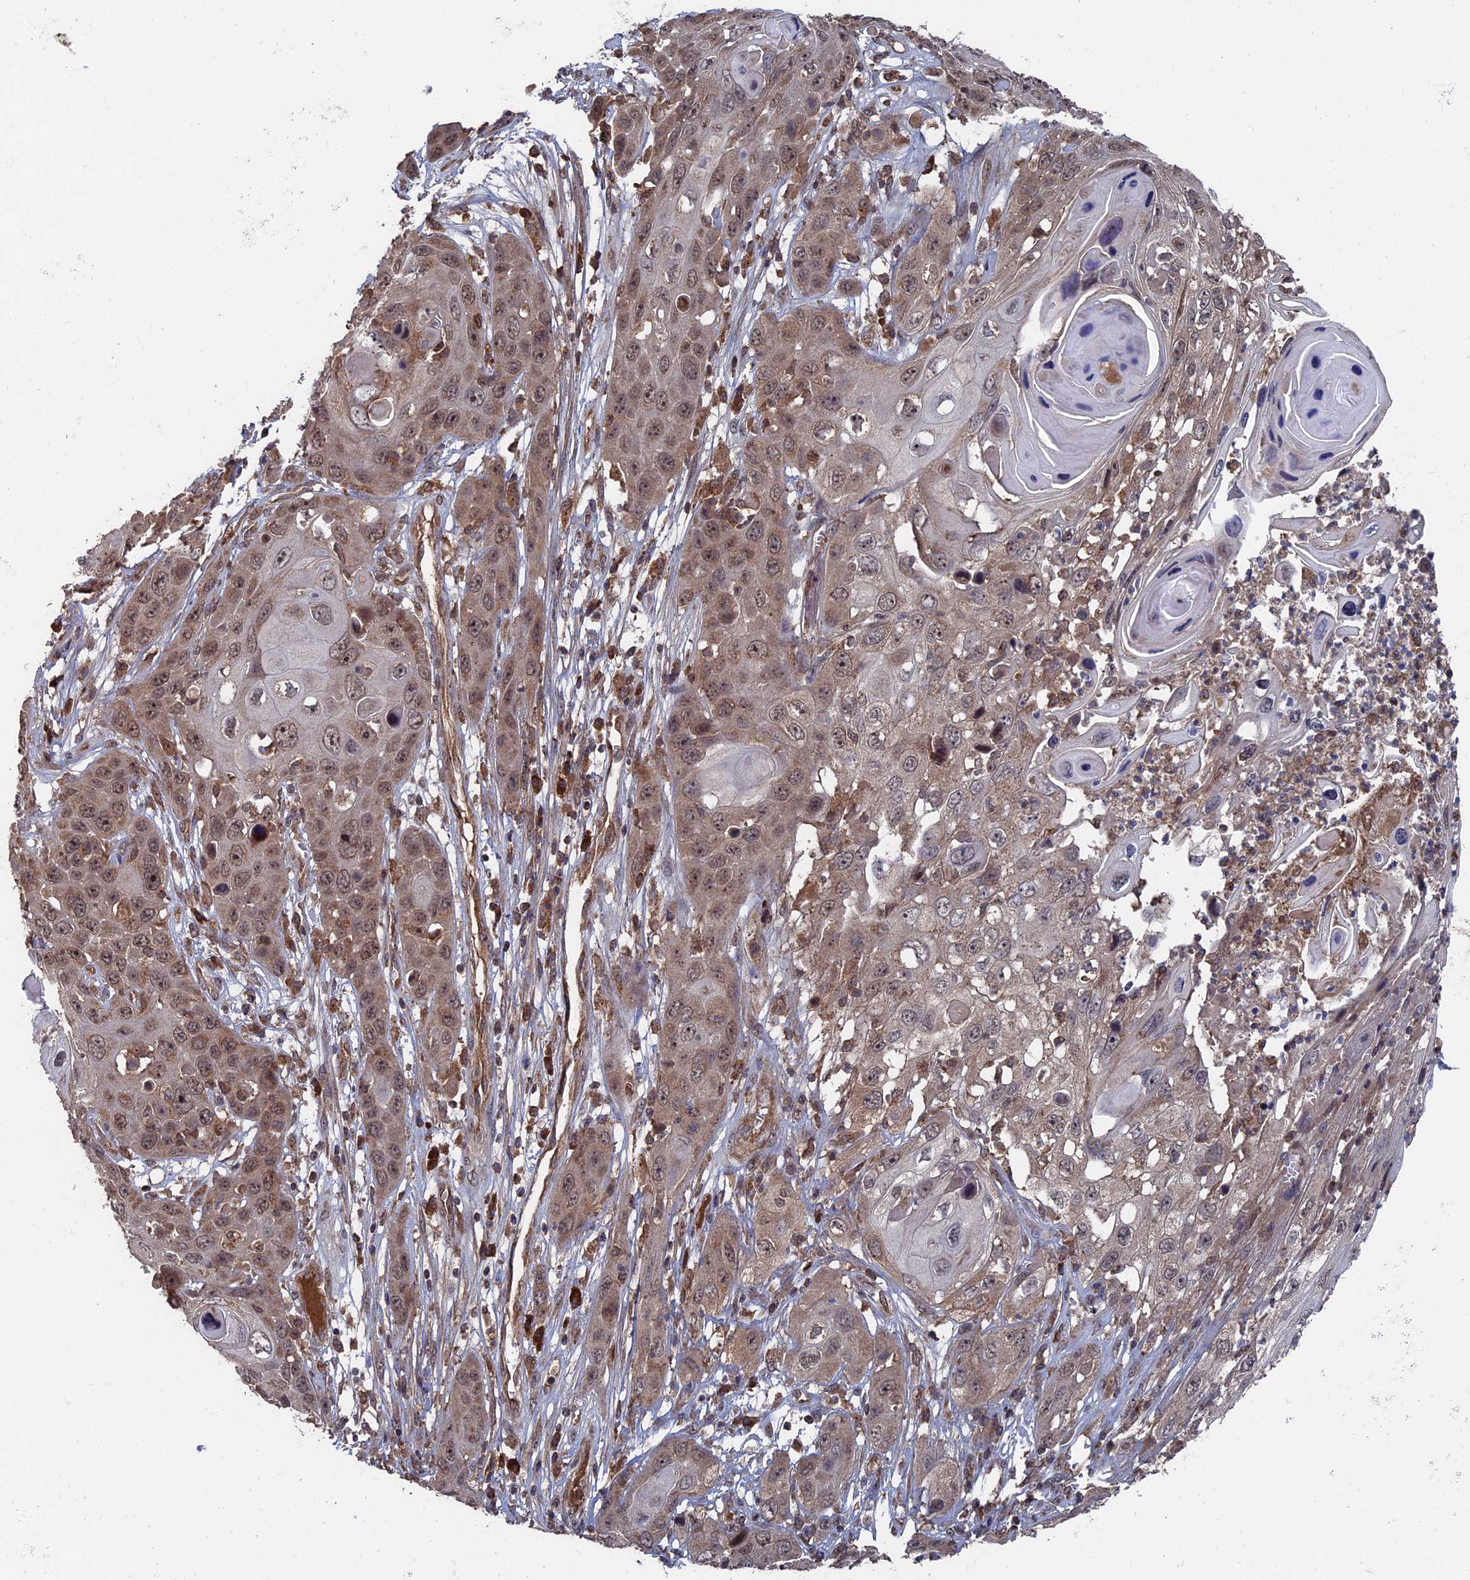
{"staining": {"intensity": "weak", "quantity": ">75%", "location": "cytoplasmic/membranous,nuclear"}, "tissue": "skin cancer", "cell_type": "Tumor cells", "image_type": "cancer", "snomed": [{"axis": "morphology", "description": "Squamous cell carcinoma, NOS"}, {"axis": "topography", "description": "Skin"}], "caption": "An immunohistochemistry histopathology image of neoplastic tissue is shown. Protein staining in brown labels weak cytoplasmic/membranous and nuclear positivity in skin squamous cell carcinoma within tumor cells.", "gene": "RAB15", "patient": {"sex": "male", "age": 55}}